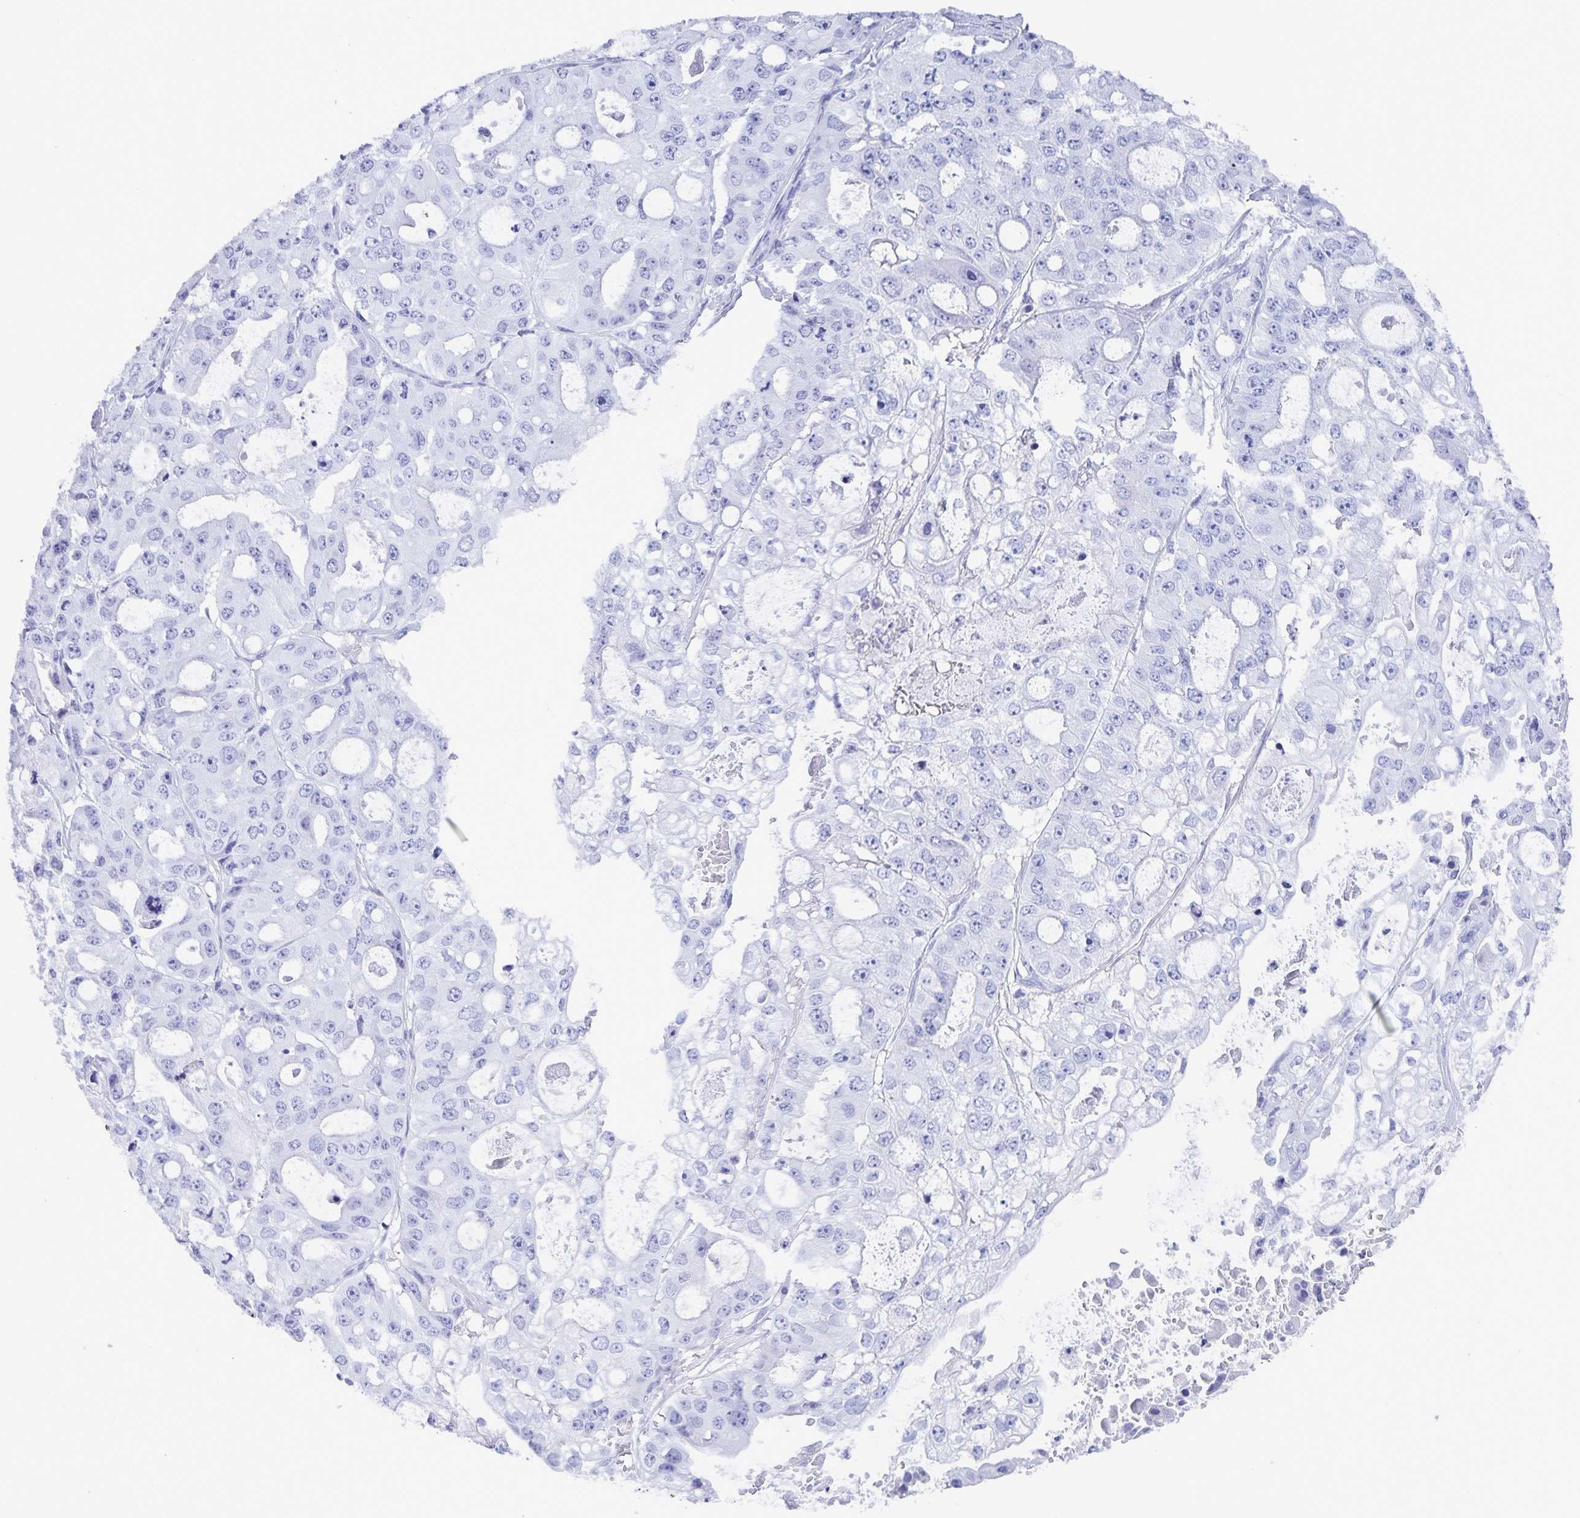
{"staining": {"intensity": "negative", "quantity": "none", "location": "none"}, "tissue": "ovarian cancer", "cell_type": "Tumor cells", "image_type": "cancer", "snomed": [{"axis": "morphology", "description": "Cystadenocarcinoma, serous, NOS"}, {"axis": "topography", "description": "Ovary"}], "caption": "Immunohistochemistry histopathology image of neoplastic tissue: human ovarian cancer stained with DAB demonstrates no significant protein positivity in tumor cells.", "gene": "AQP4", "patient": {"sex": "female", "age": 56}}